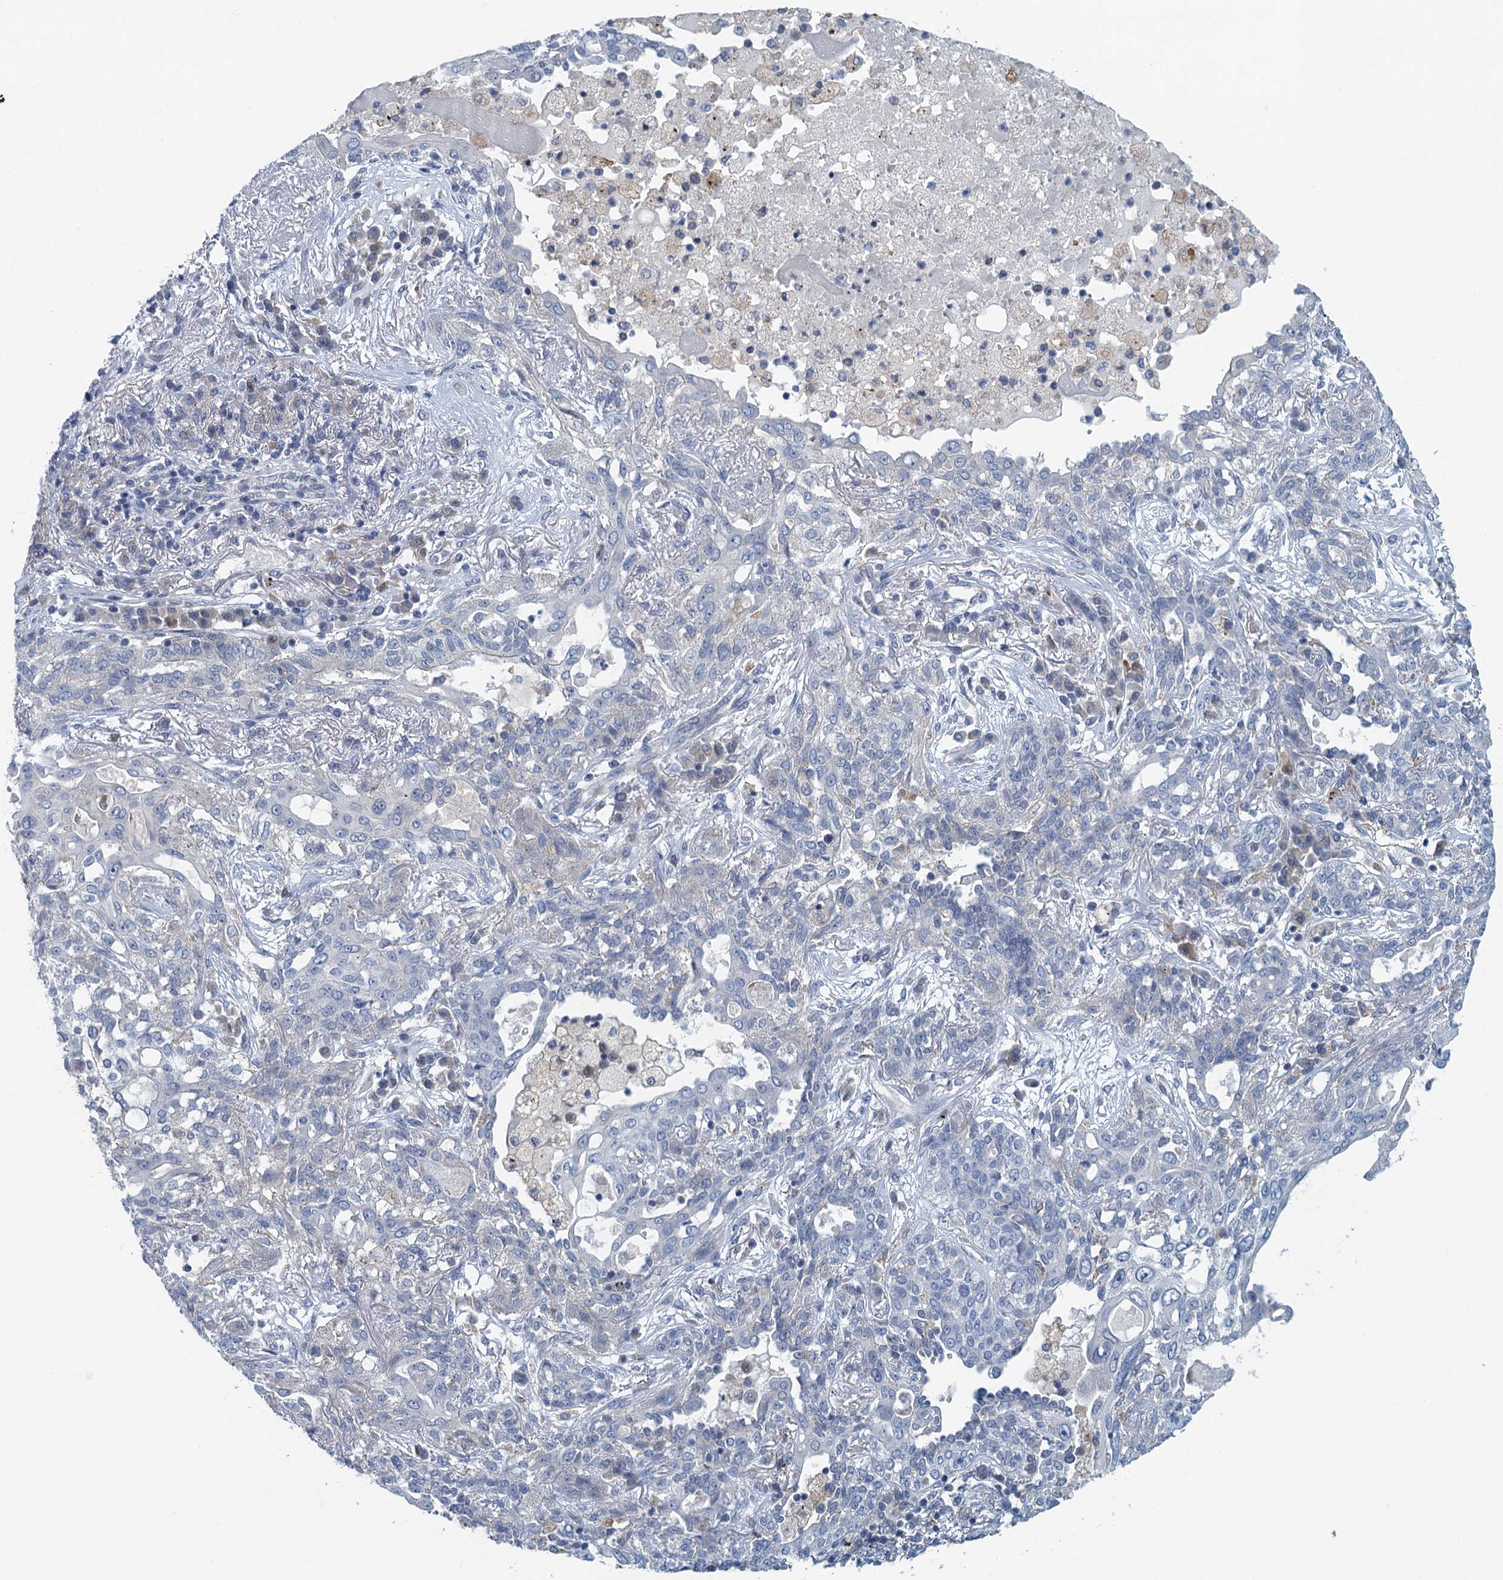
{"staining": {"intensity": "negative", "quantity": "none", "location": "none"}, "tissue": "lung cancer", "cell_type": "Tumor cells", "image_type": "cancer", "snomed": [{"axis": "morphology", "description": "Squamous cell carcinoma, NOS"}, {"axis": "topography", "description": "Lung"}], "caption": "Human lung squamous cell carcinoma stained for a protein using immunohistochemistry (IHC) shows no expression in tumor cells.", "gene": "NCKAP1L", "patient": {"sex": "female", "age": 70}}